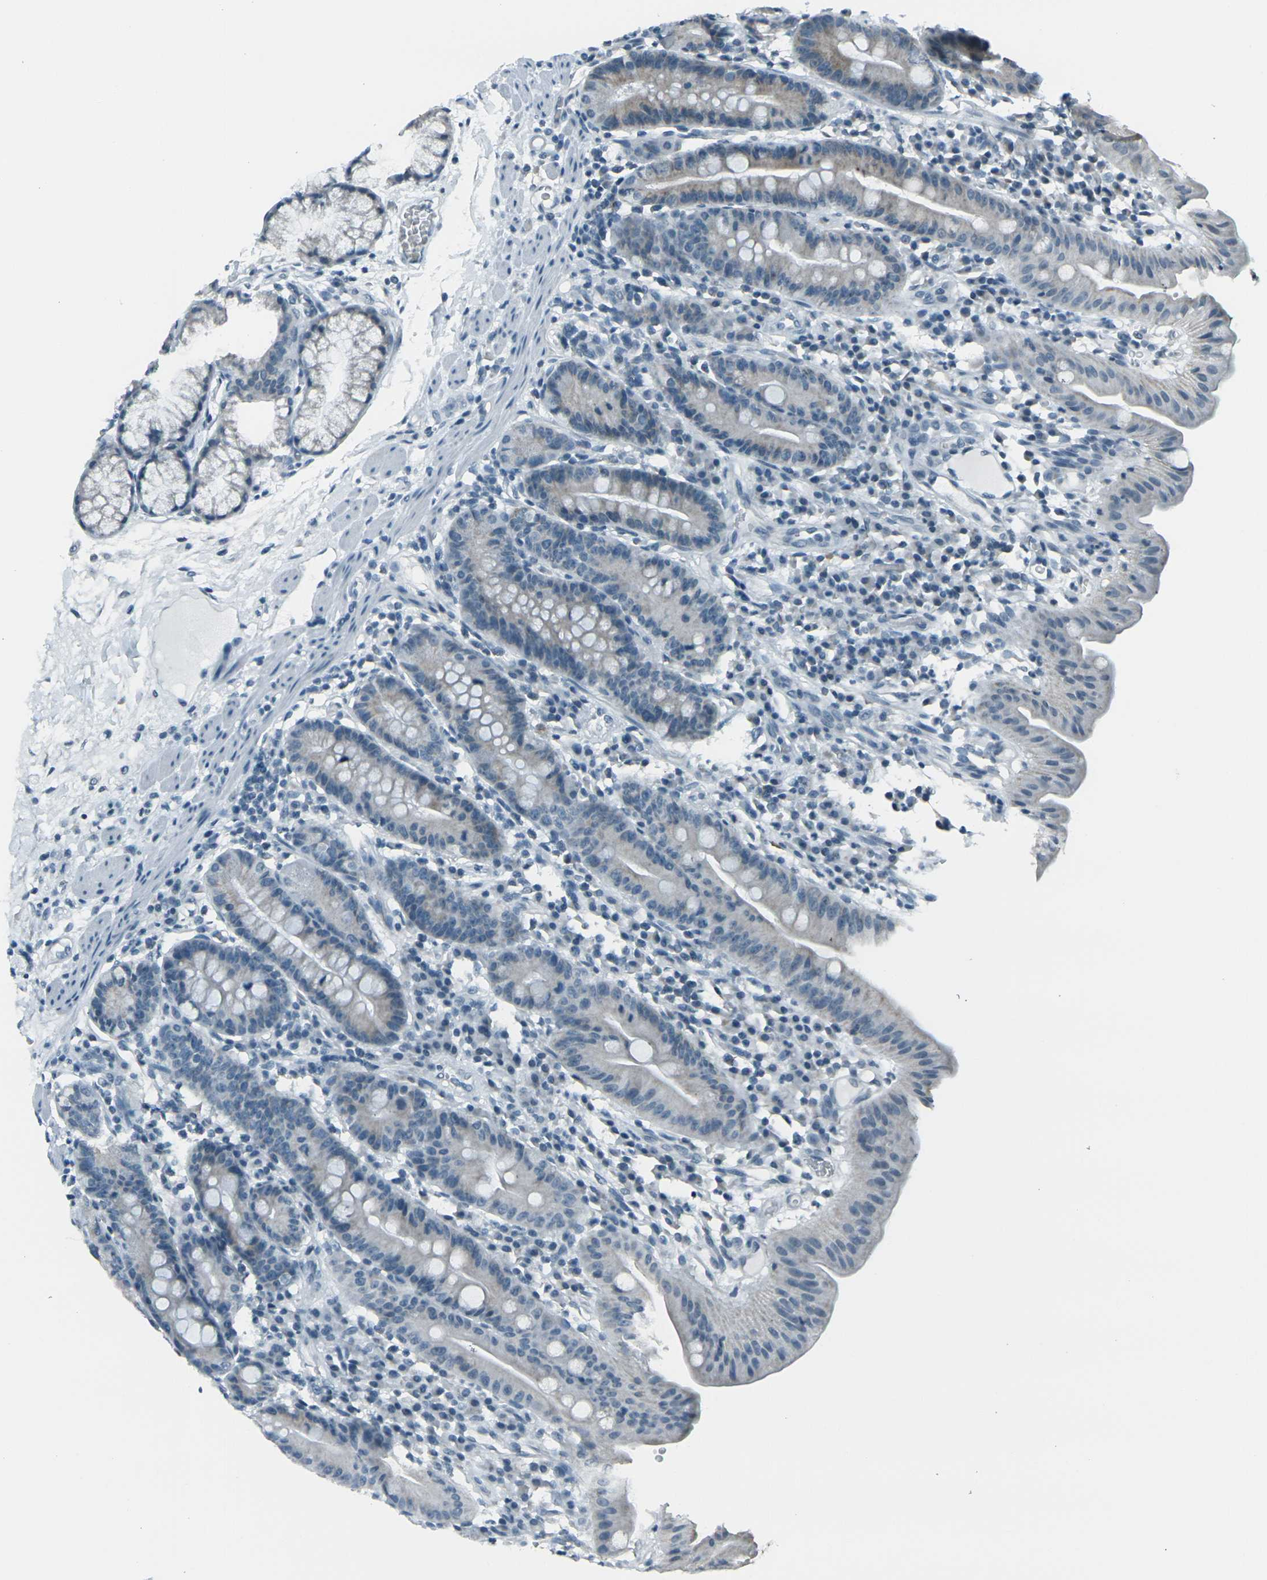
{"staining": {"intensity": "weak", "quantity": "<25%", "location": "cytoplasmic/membranous"}, "tissue": "duodenum", "cell_type": "Glandular cells", "image_type": "normal", "snomed": [{"axis": "morphology", "description": "Normal tissue, NOS"}, {"axis": "topography", "description": "Duodenum"}], "caption": "Duodenum stained for a protein using IHC reveals no staining glandular cells.", "gene": "H2BC1", "patient": {"sex": "male", "age": 50}}